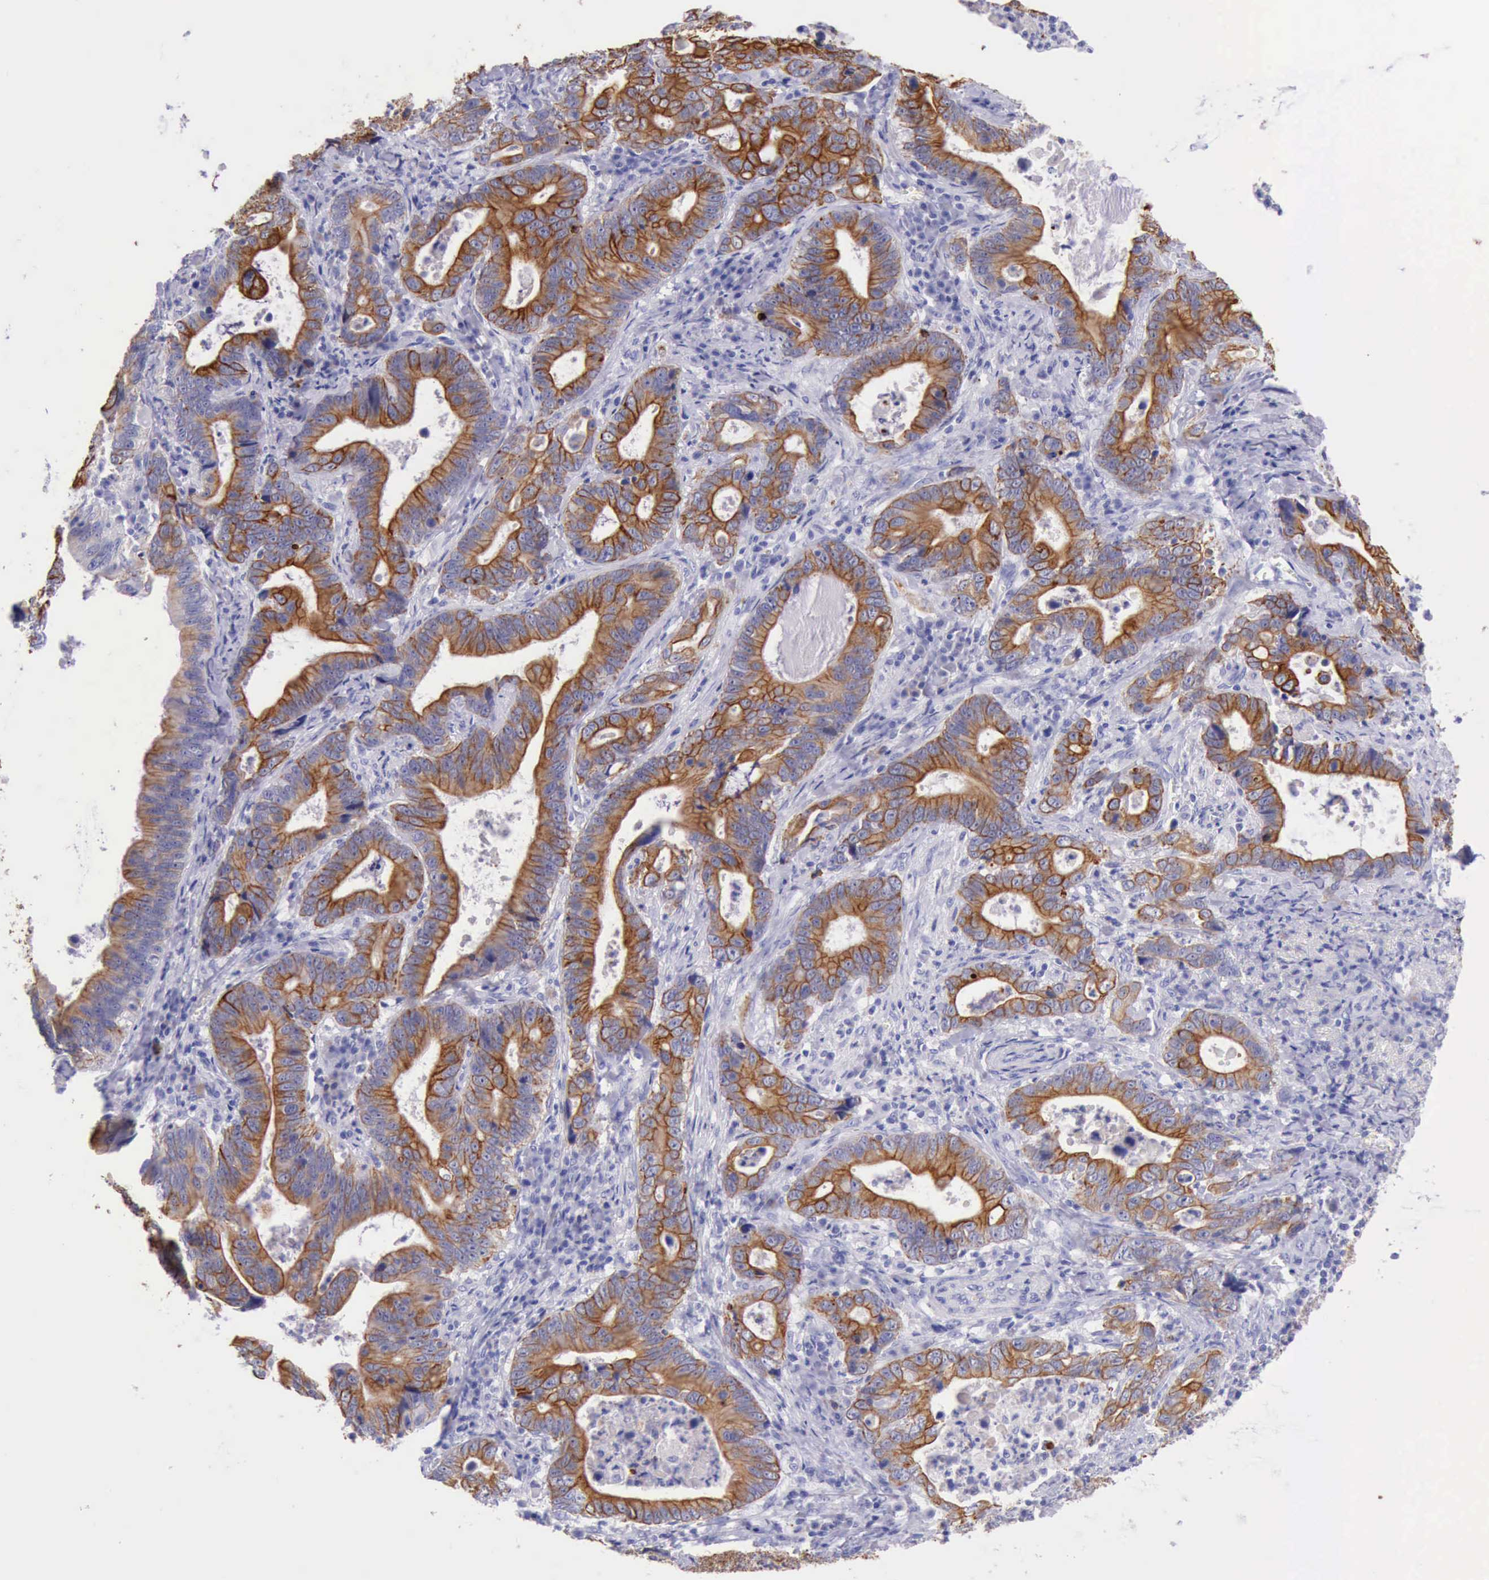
{"staining": {"intensity": "strong", "quantity": "25%-75%", "location": "cytoplasmic/membranous"}, "tissue": "stomach cancer", "cell_type": "Tumor cells", "image_type": "cancer", "snomed": [{"axis": "morphology", "description": "Adenocarcinoma, NOS"}, {"axis": "topography", "description": "Stomach, upper"}], "caption": "Protein expression analysis of human stomach cancer reveals strong cytoplasmic/membranous expression in approximately 25%-75% of tumor cells.", "gene": "KRT8", "patient": {"sex": "male", "age": 63}}